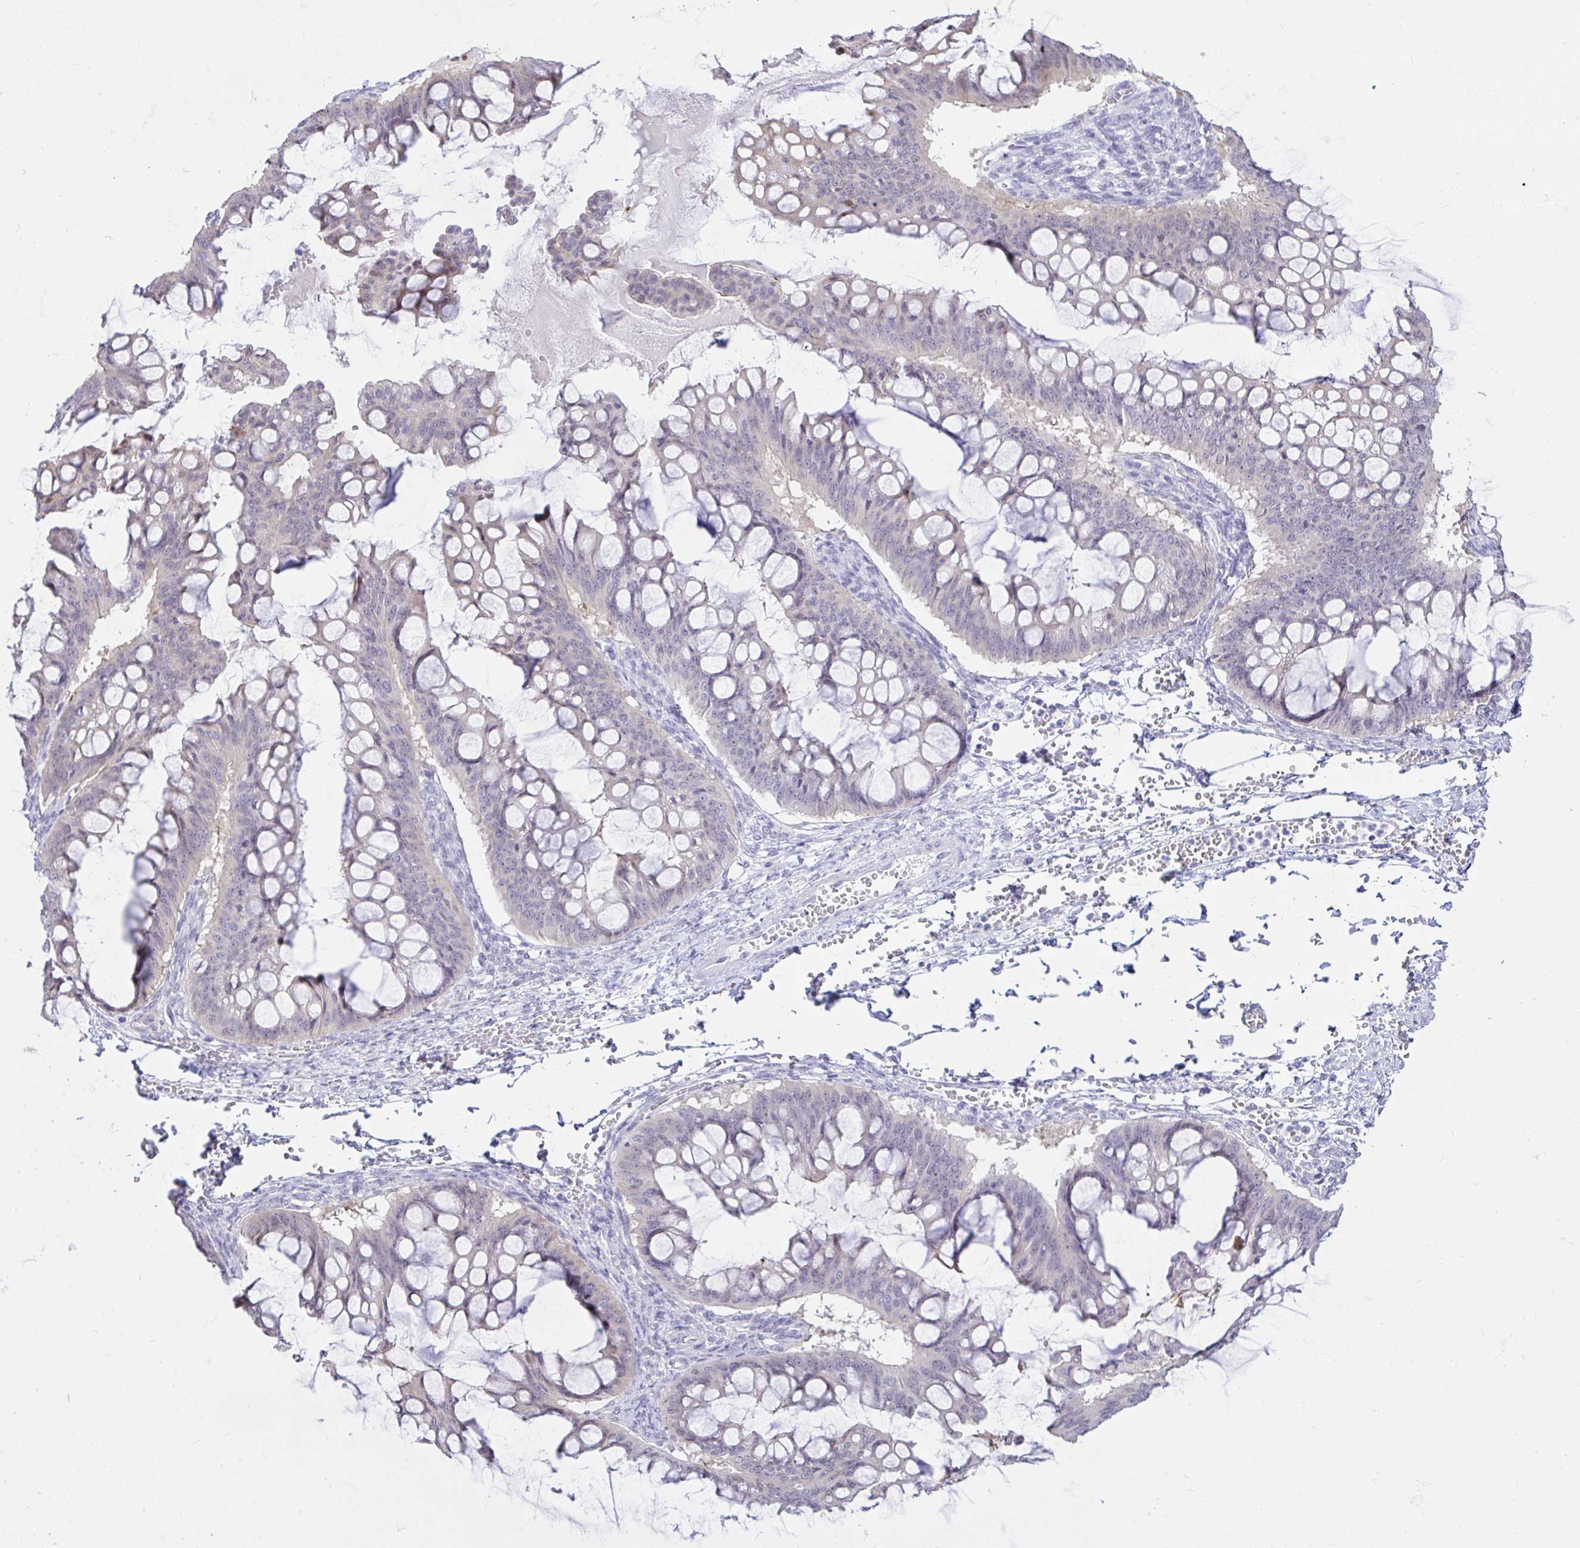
{"staining": {"intensity": "weak", "quantity": "<25%", "location": "cytoplasmic/membranous"}, "tissue": "ovarian cancer", "cell_type": "Tumor cells", "image_type": "cancer", "snomed": [{"axis": "morphology", "description": "Cystadenocarcinoma, mucinous, NOS"}, {"axis": "topography", "description": "Ovary"}], "caption": "Ovarian cancer (mucinous cystadenocarcinoma) was stained to show a protein in brown. There is no significant positivity in tumor cells. (Stains: DAB (3,3'-diaminobenzidine) immunohistochemistry (IHC) with hematoxylin counter stain, Microscopy: brightfield microscopy at high magnification).", "gene": "ZNF485", "patient": {"sex": "female", "age": 73}}